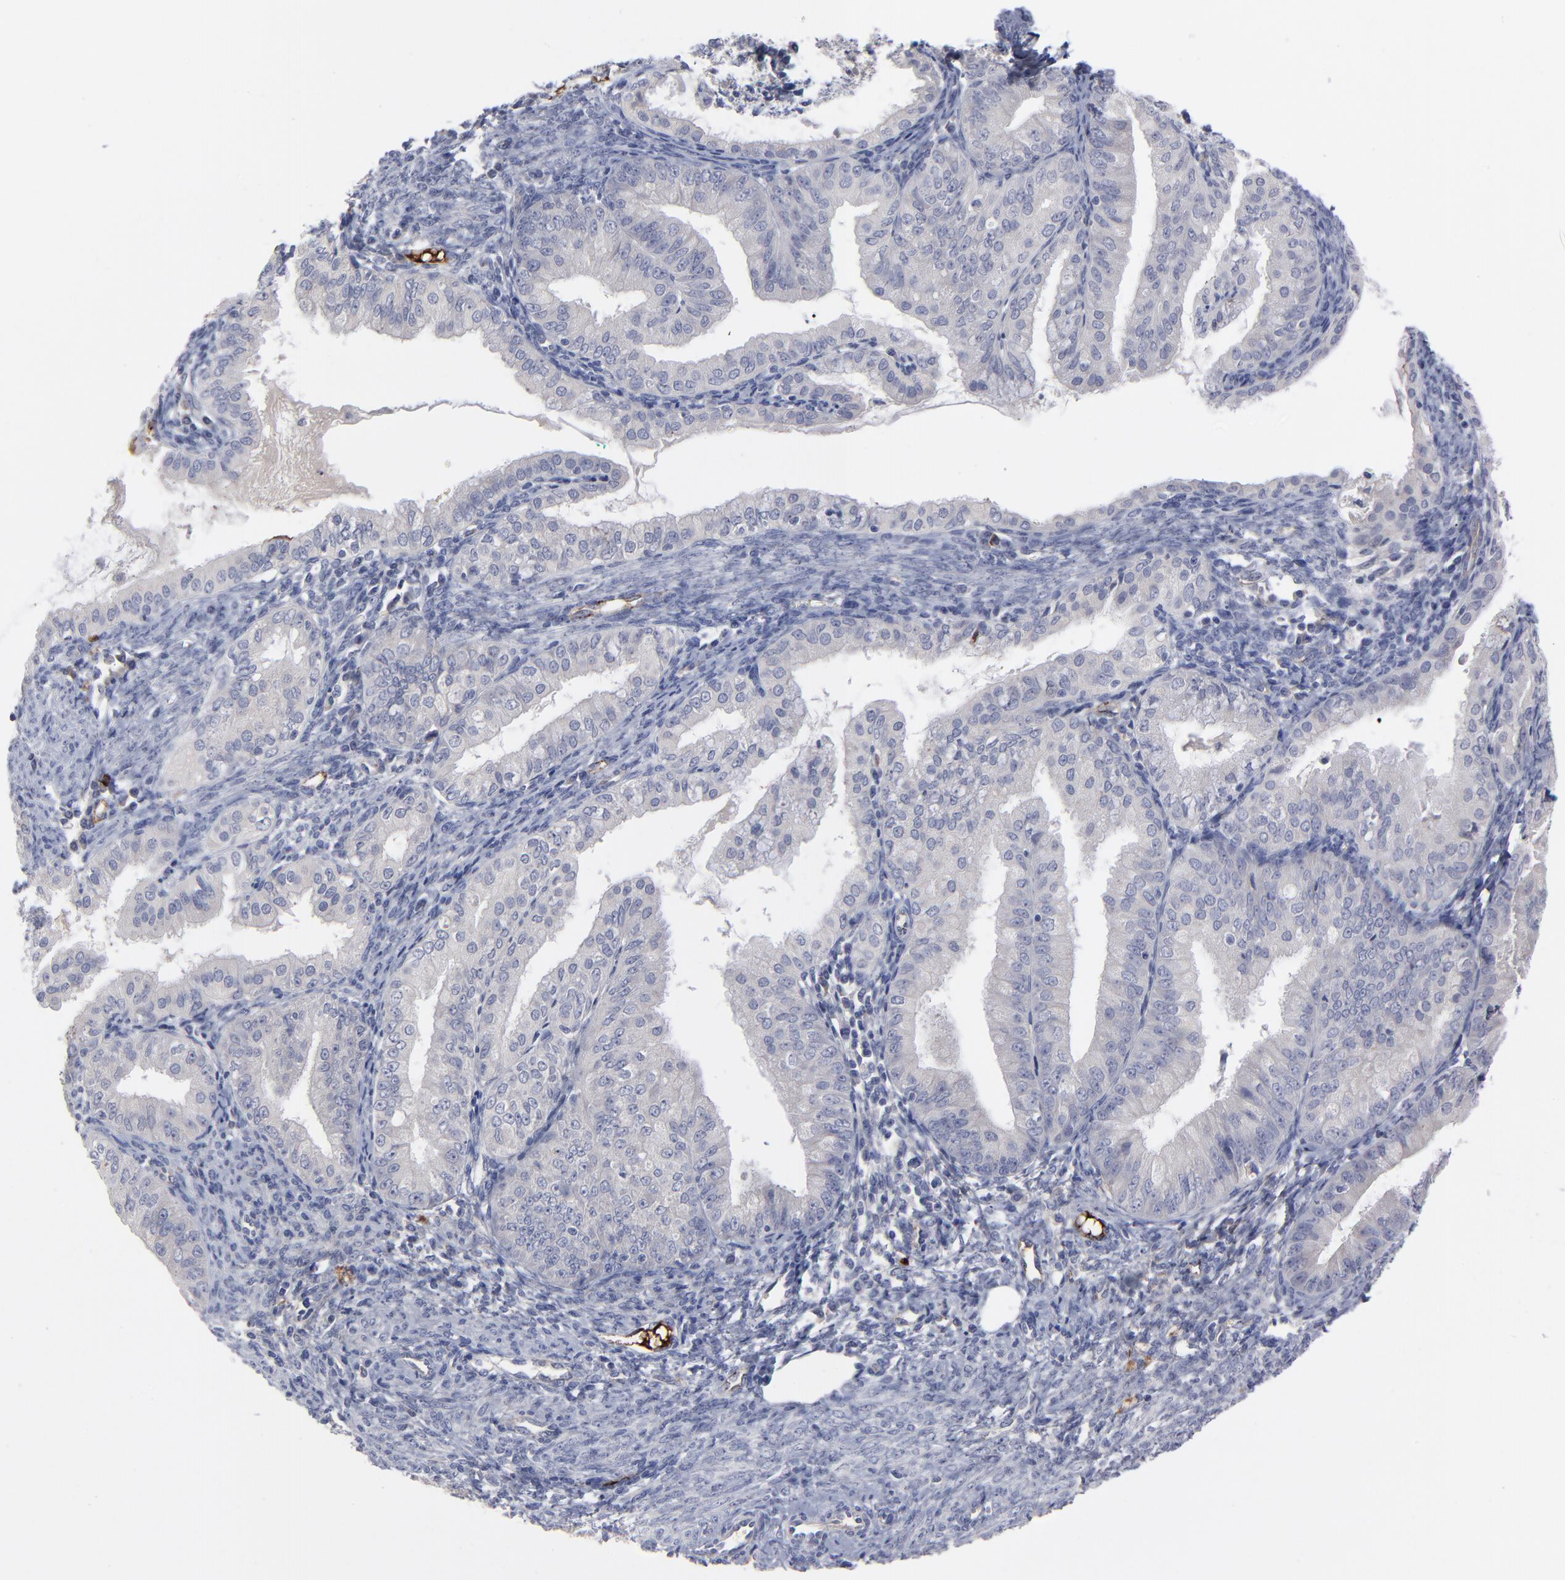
{"staining": {"intensity": "negative", "quantity": "none", "location": "none"}, "tissue": "endometrial cancer", "cell_type": "Tumor cells", "image_type": "cancer", "snomed": [{"axis": "morphology", "description": "Adenocarcinoma, NOS"}, {"axis": "topography", "description": "Endometrium"}], "caption": "This is a photomicrograph of IHC staining of adenocarcinoma (endometrial), which shows no staining in tumor cells.", "gene": "CCR3", "patient": {"sex": "female", "age": 76}}